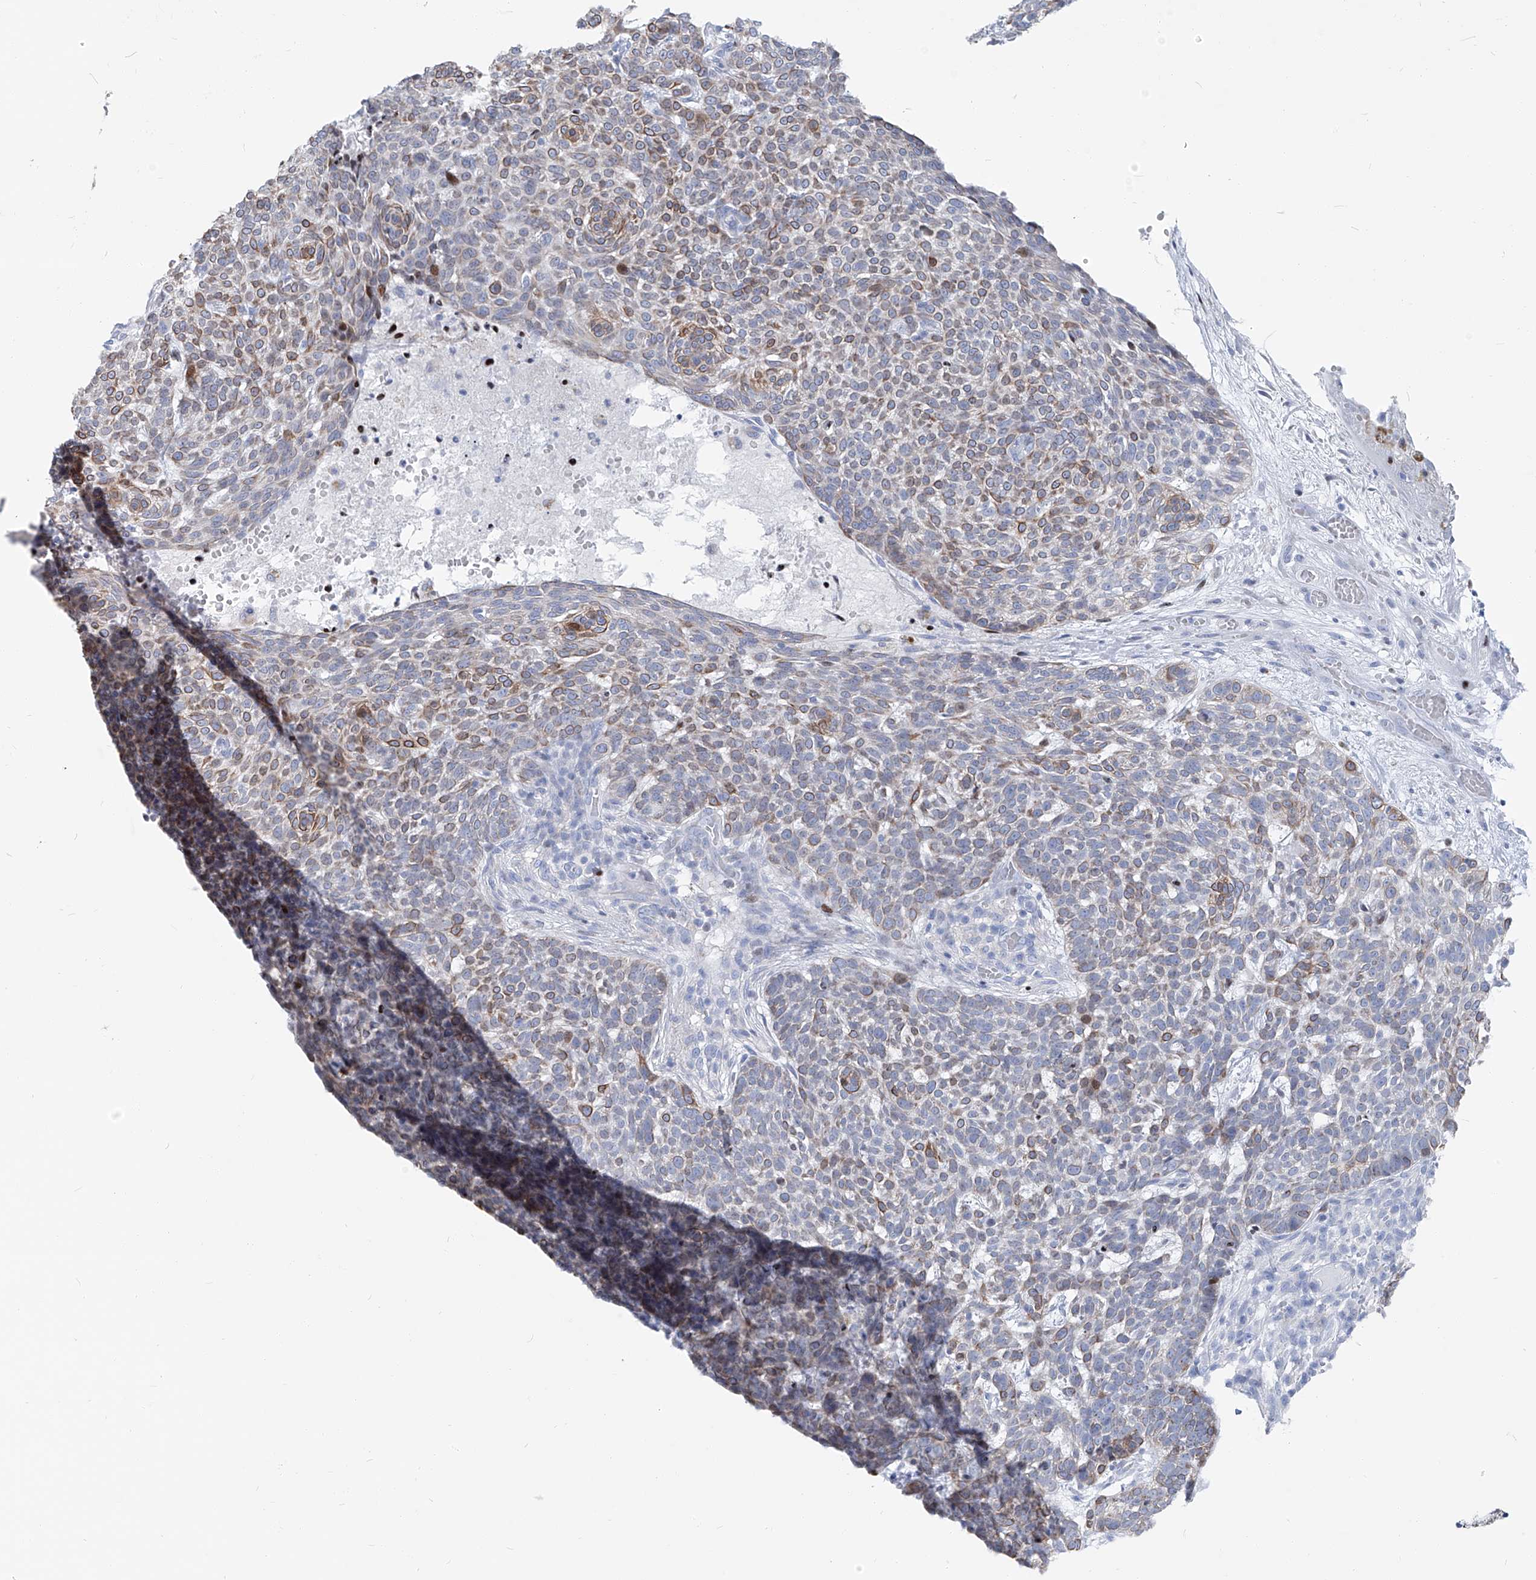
{"staining": {"intensity": "moderate", "quantity": "25%-75%", "location": "cytoplasmic/membranous"}, "tissue": "skin cancer", "cell_type": "Tumor cells", "image_type": "cancer", "snomed": [{"axis": "morphology", "description": "Basal cell carcinoma"}, {"axis": "topography", "description": "Skin"}], "caption": "A photomicrograph showing moderate cytoplasmic/membranous staining in approximately 25%-75% of tumor cells in skin basal cell carcinoma, as visualized by brown immunohistochemical staining.", "gene": "FRS3", "patient": {"sex": "male", "age": 85}}